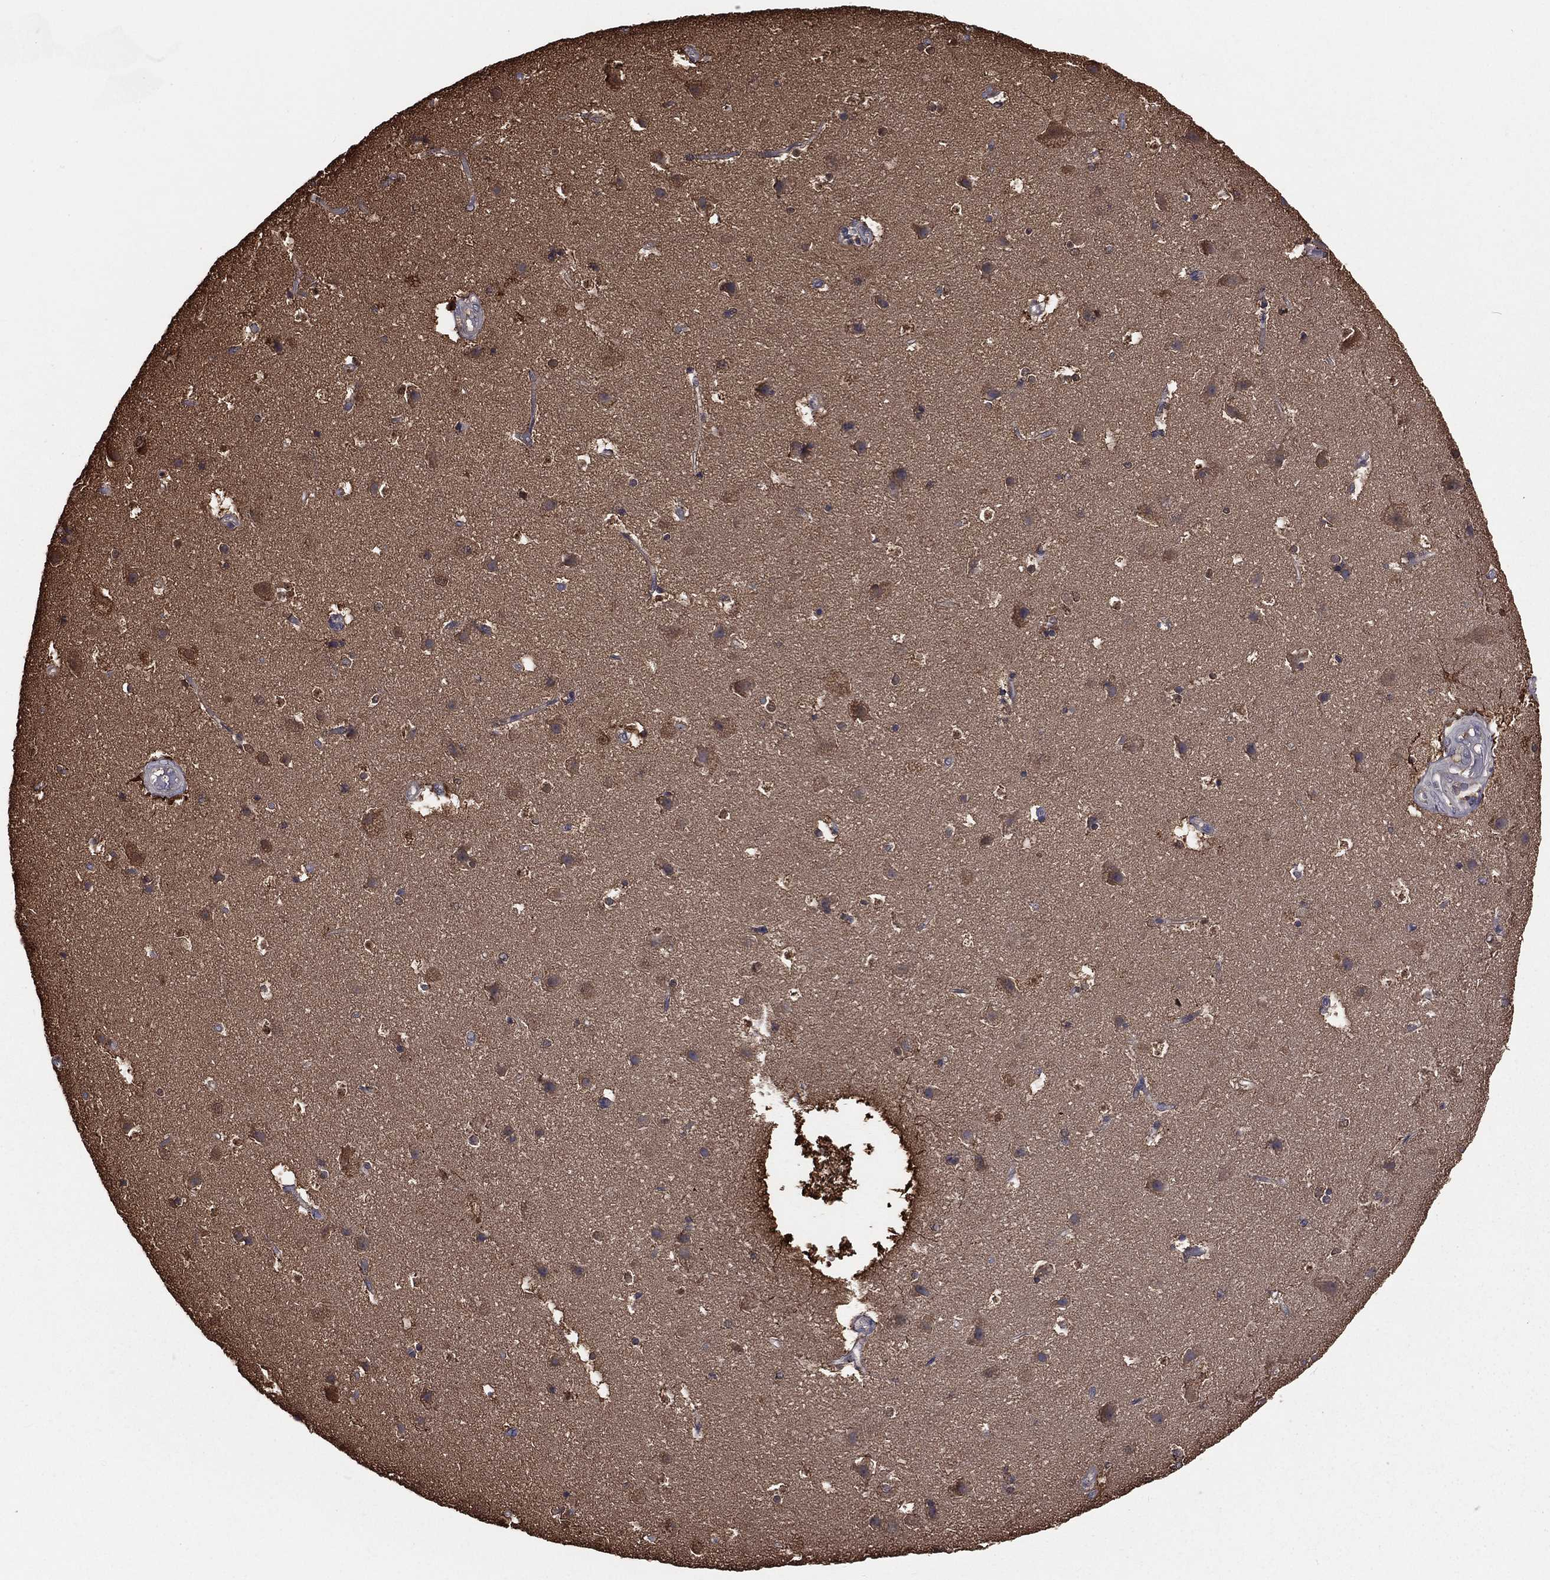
{"staining": {"intensity": "moderate", "quantity": "25%-75%", "location": "cytoplasmic/membranous"}, "tissue": "cerebral cortex", "cell_type": "Endothelial cells", "image_type": "normal", "snomed": [{"axis": "morphology", "description": "Normal tissue, NOS"}, {"axis": "topography", "description": "Cerebral cortex"}], "caption": "The image shows a brown stain indicating the presence of a protein in the cytoplasmic/membranous of endothelial cells in cerebral cortex. The staining was performed using DAB, with brown indicating positive protein expression. Nuclei are stained blue with hematoxylin.", "gene": "TBC1D2", "patient": {"sex": "female", "age": 52}}